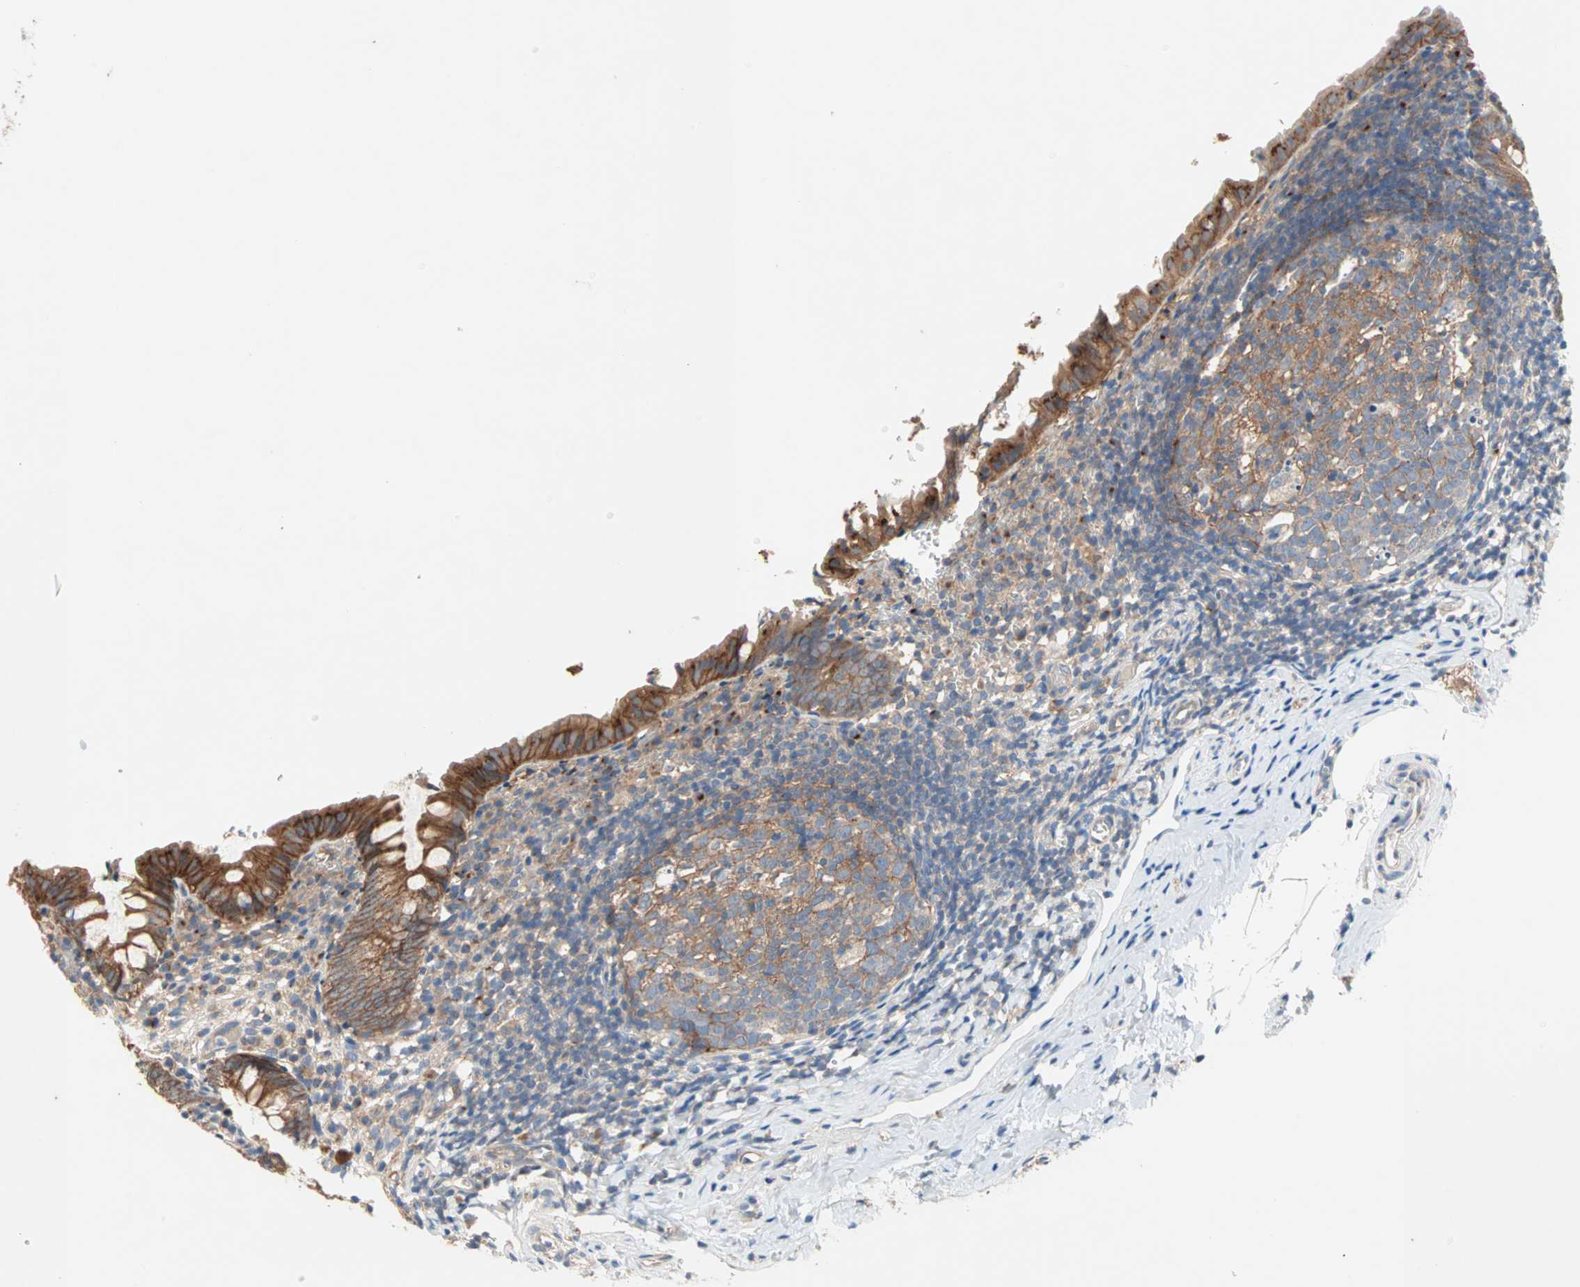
{"staining": {"intensity": "moderate", "quantity": ">75%", "location": "cytoplasmic/membranous"}, "tissue": "appendix", "cell_type": "Glandular cells", "image_type": "normal", "snomed": [{"axis": "morphology", "description": "Normal tissue, NOS"}, {"axis": "topography", "description": "Appendix"}], "caption": "Moderate cytoplasmic/membranous expression is identified in about >75% of glandular cells in normal appendix.", "gene": "PDE8A", "patient": {"sex": "female", "age": 10}}